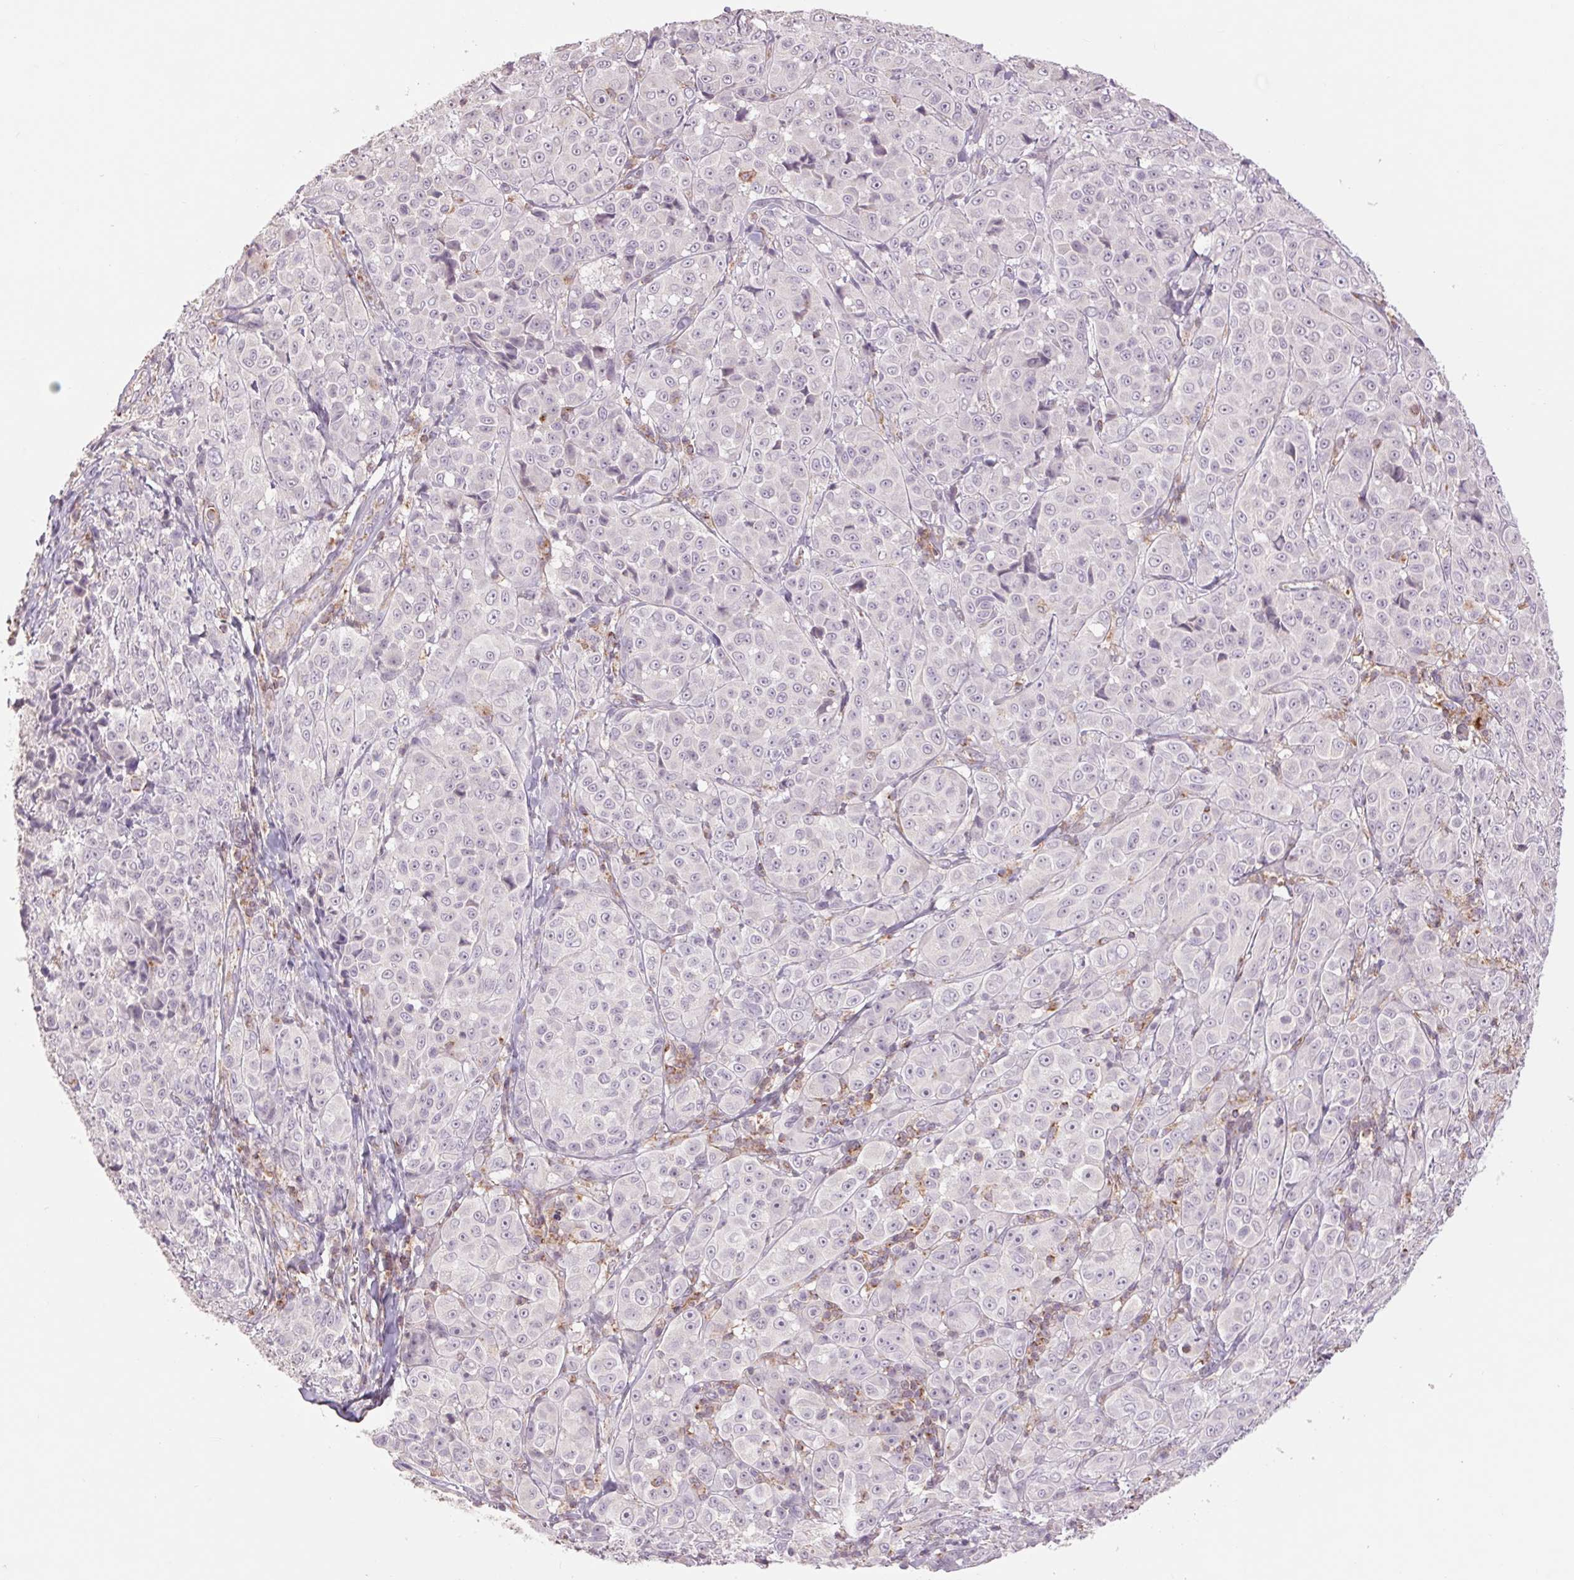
{"staining": {"intensity": "negative", "quantity": "none", "location": "none"}, "tissue": "melanoma", "cell_type": "Tumor cells", "image_type": "cancer", "snomed": [{"axis": "morphology", "description": "Malignant melanoma, NOS"}, {"axis": "topography", "description": "Skin"}], "caption": "Immunohistochemistry (IHC) of malignant melanoma exhibits no positivity in tumor cells. (DAB immunohistochemistry (IHC) with hematoxylin counter stain).", "gene": "COX6A1", "patient": {"sex": "male", "age": 89}}